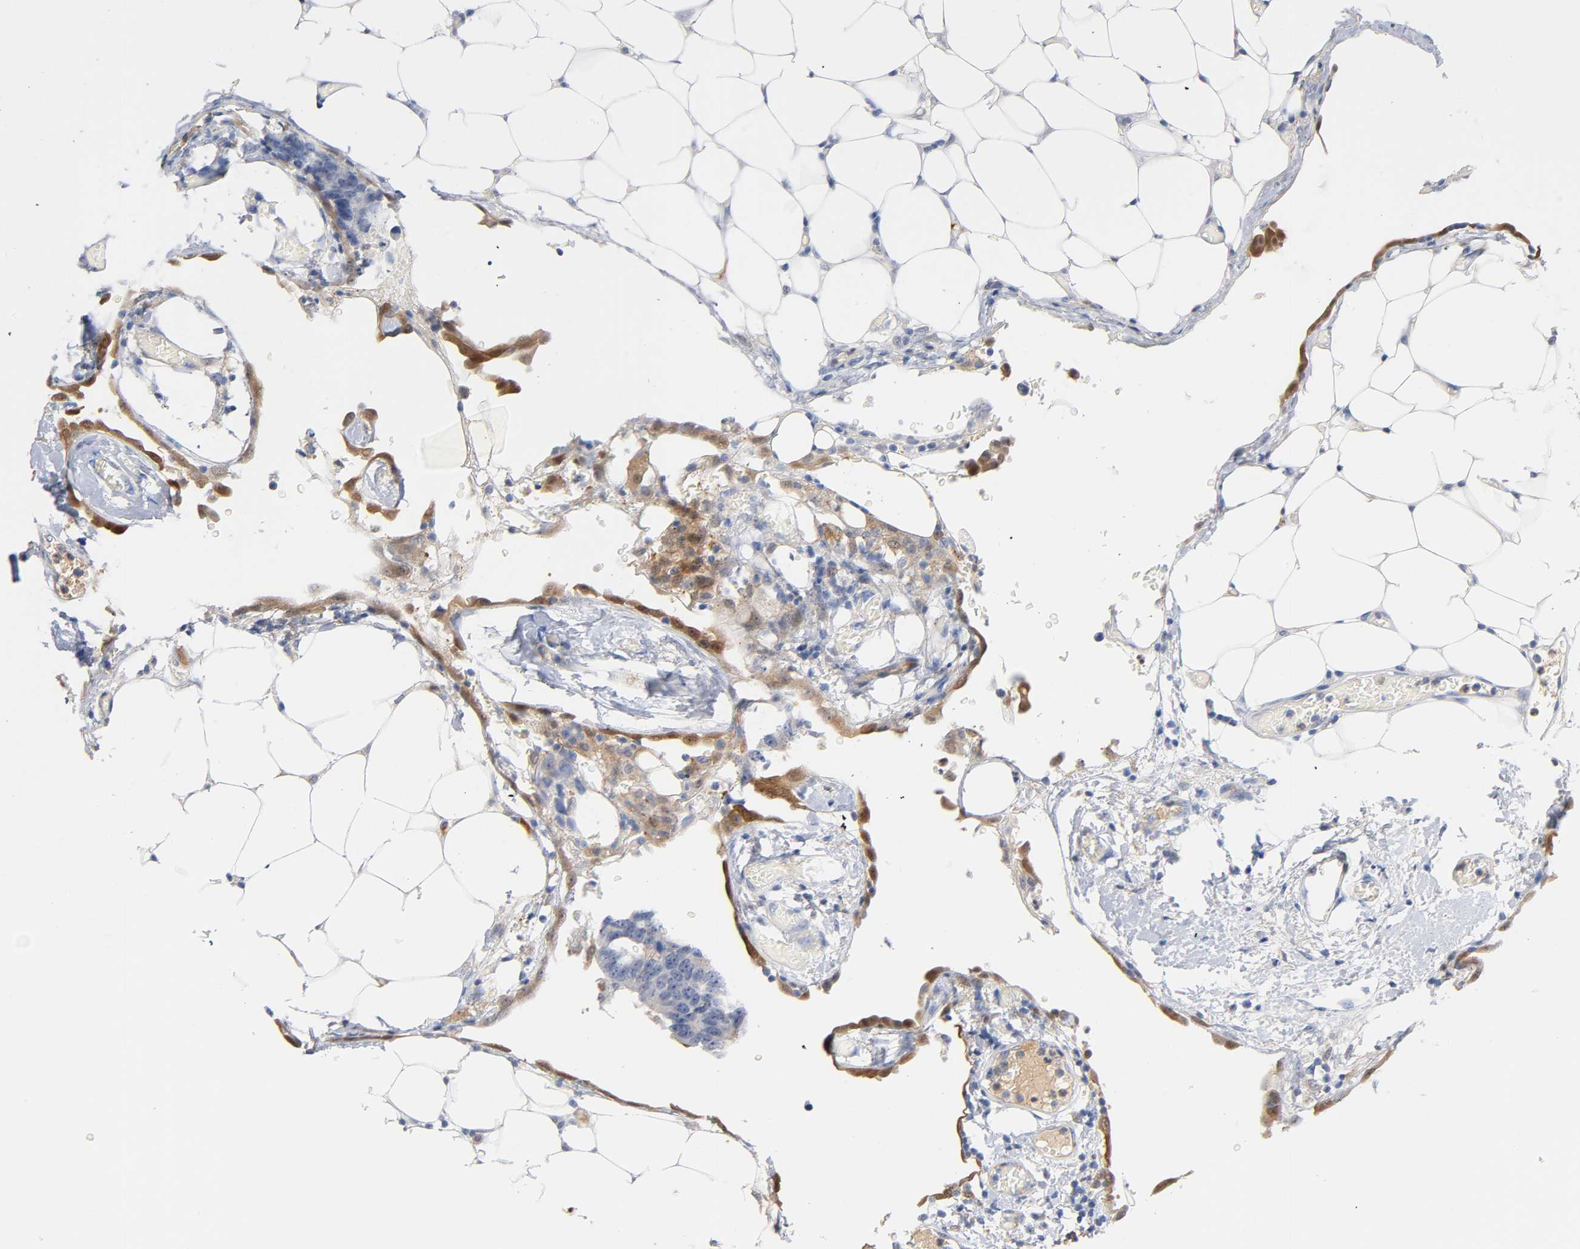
{"staining": {"intensity": "weak", "quantity": "<25%", "location": "cytoplasmic/membranous,nuclear"}, "tissue": "colorectal cancer", "cell_type": "Tumor cells", "image_type": "cancer", "snomed": [{"axis": "morphology", "description": "Adenocarcinoma, NOS"}, {"axis": "topography", "description": "Colon"}], "caption": "Human adenocarcinoma (colorectal) stained for a protein using immunohistochemistry (IHC) demonstrates no expression in tumor cells.", "gene": "IL18", "patient": {"sex": "female", "age": 86}}